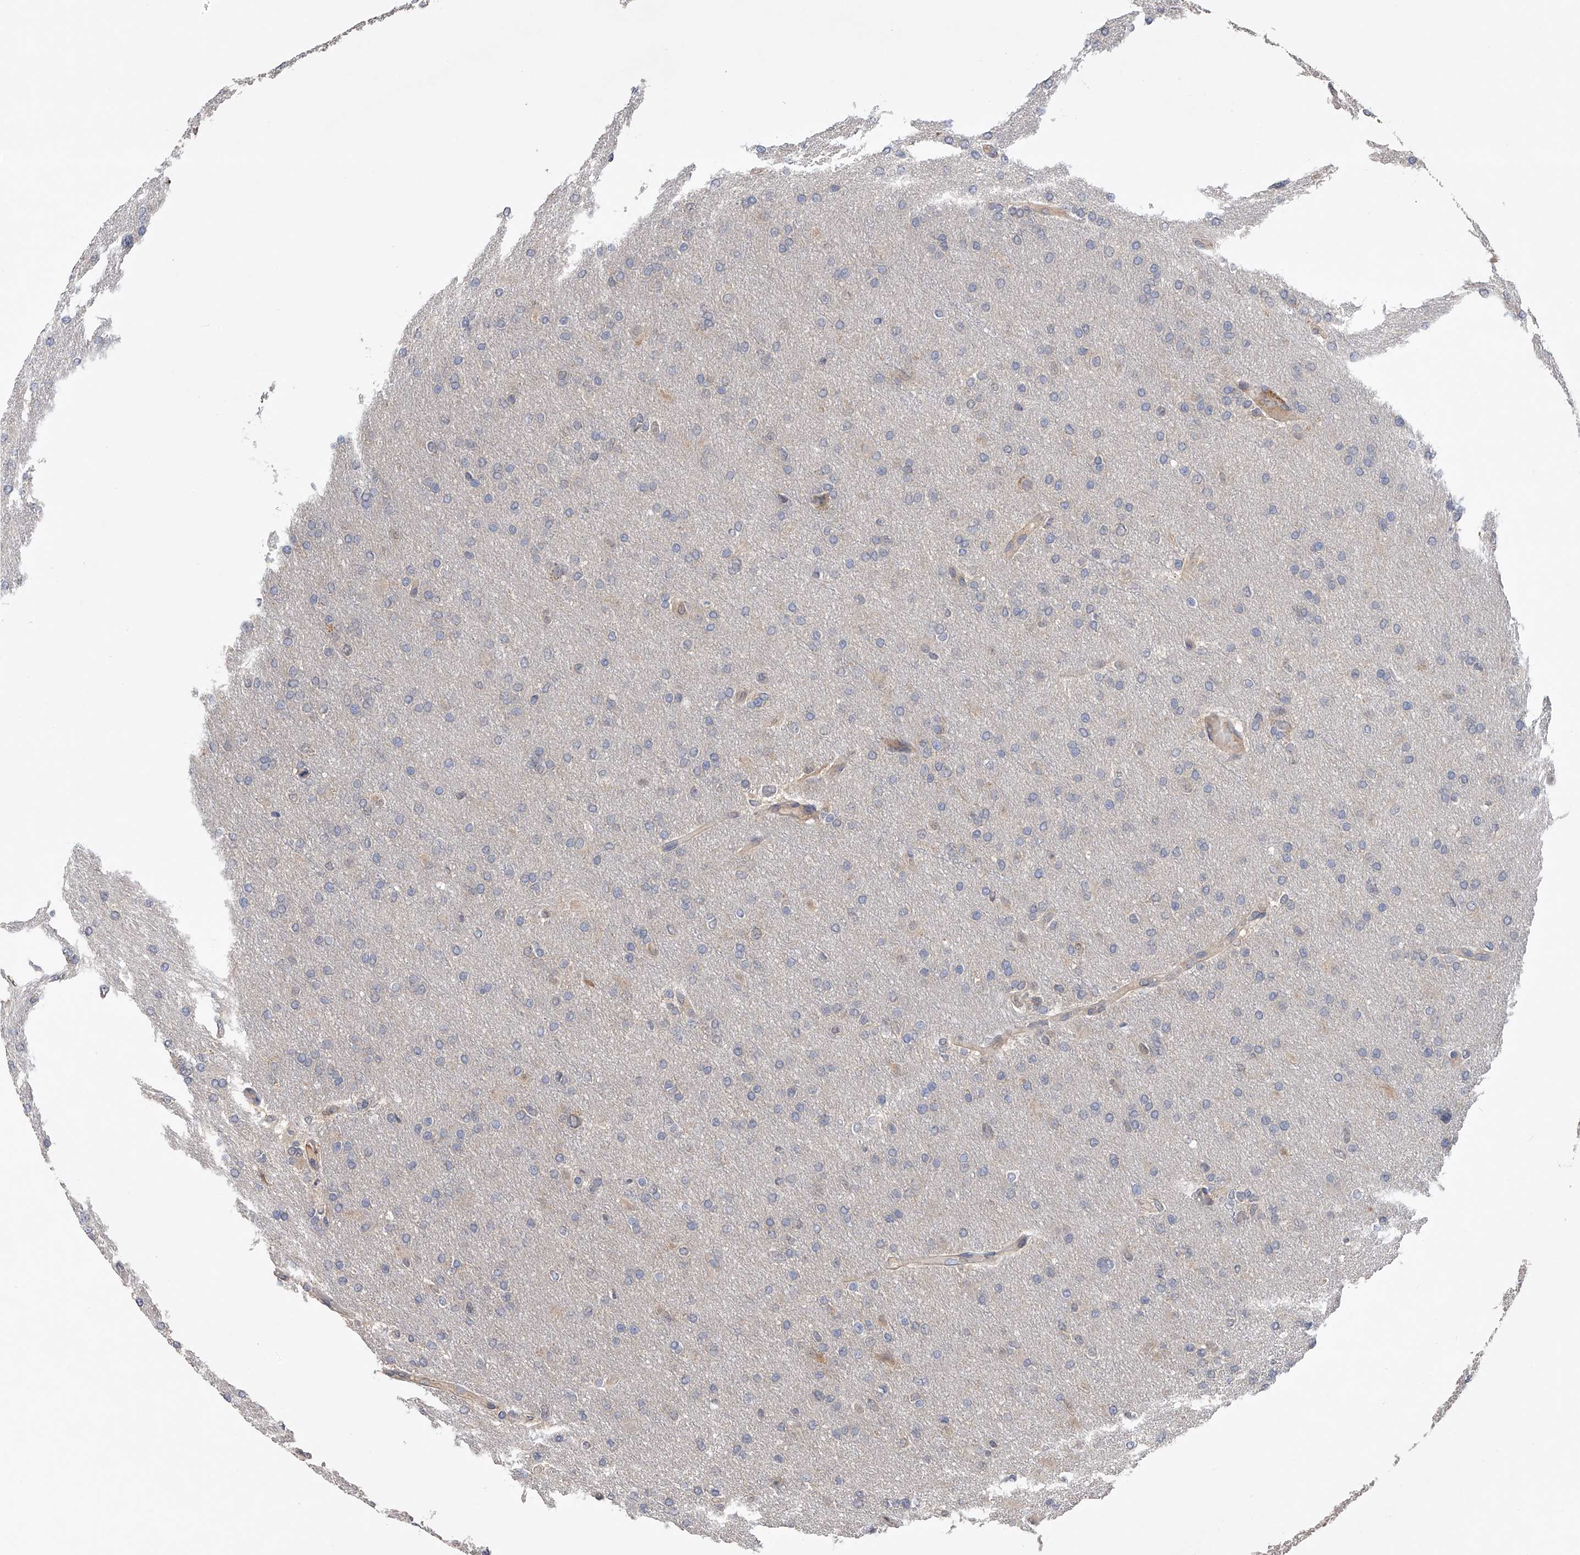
{"staining": {"intensity": "negative", "quantity": "none", "location": "none"}, "tissue": "glioma", "cell_type": "Tumor cells", "image_type": "cancer", "snomed": [{"axis": "morphology", "description": "Glioma, malignant, High grade"}, {"axis": "topography", "description": "Cerebral cortex"}], "caption": "Immunohistochemistry image of human high-grade glioma (malignant) stained for a protein (brown), which displays no positivity in tumor cells.", "gene": "CFAP298", "patient": {"sex": "female", "age": 36}}